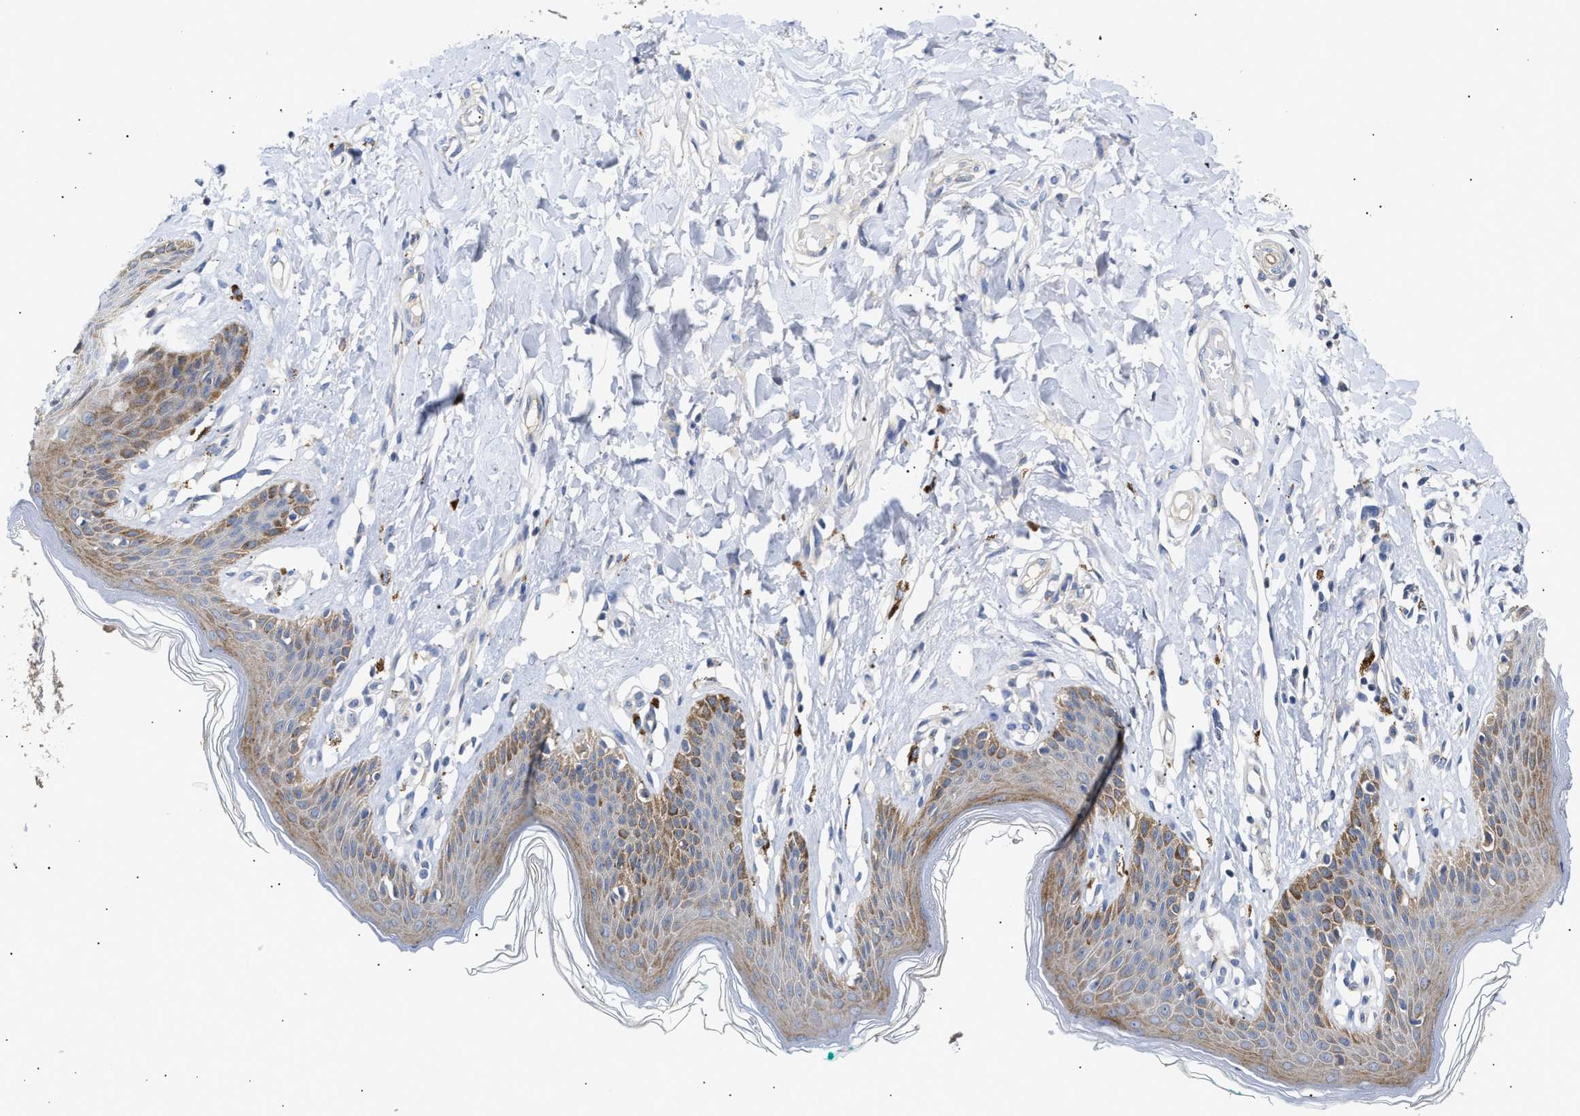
{"staining": {"intensity": "moderate", "quantity": "<25%", "location": "cytoplasmic/membranous"}, "tissue": "skin", "cell_type": "Epidermal cells", "image_type": "normal", "snomed": [{"axis": "morphology", "description": "Normal tissue, NOS"}, {"axis": "topography", "description": "Vulva"}], "caption": "This is a histology image of immunohistochemistry (IHC) staining of normal skin, which shows moderate expression in the cytoplasmic/membranous of epidermal cells.", "gene": "CCDC146", "patient": {"sex": "female", "age": 66}}